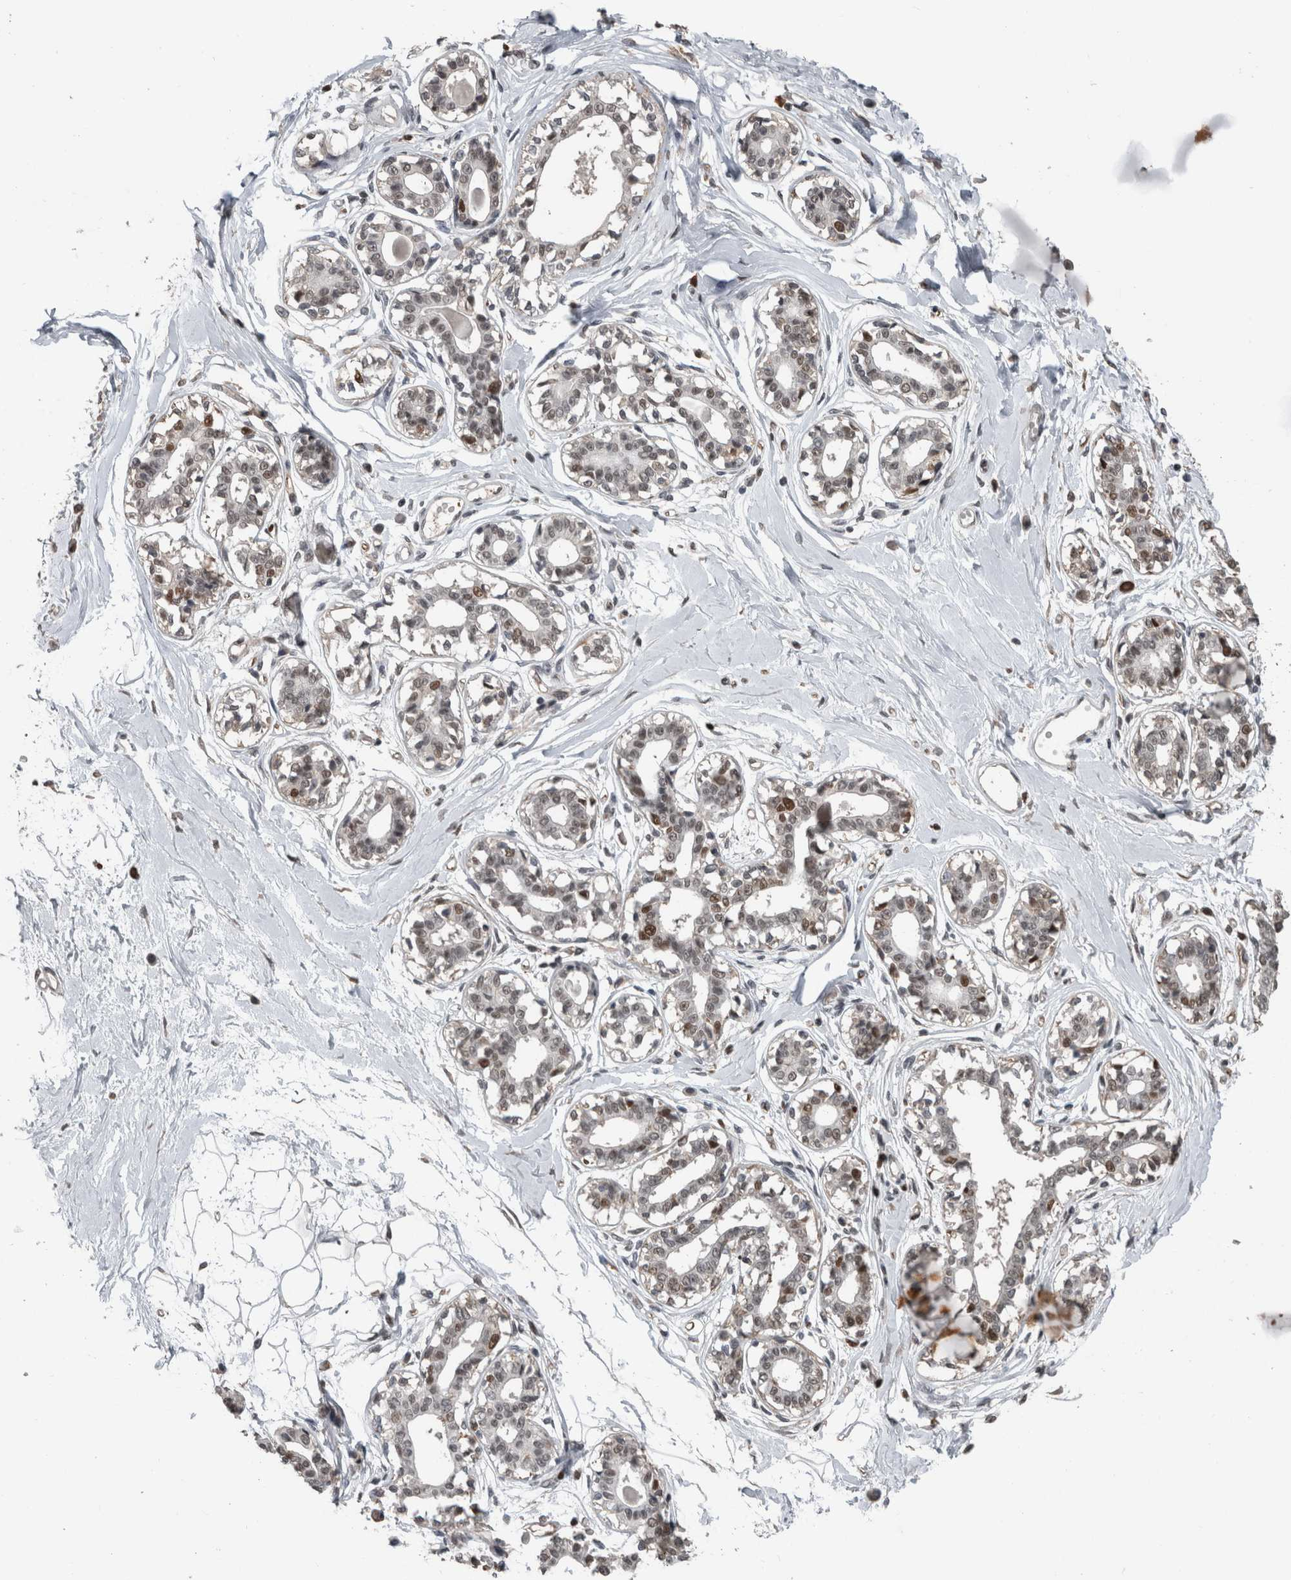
{"staining": {"intensity": "negative", "quantity": "none", "location": "none"}, "tissue": "breast", "cell_type": "Adipocytes", "image_type": "normal", "snomed": [{"axis": "morphology", "description": "Normal tissue, NOS"}, {"axis": "topography", "description": "Breast"}], "caption": "IHC of unremarkable breast demonstrates no staining in adipocytes. (IHC, brightfield microscopy, high magnification).", "gene": "POLD2", "patient": {"sex": "female", "age": 45}}